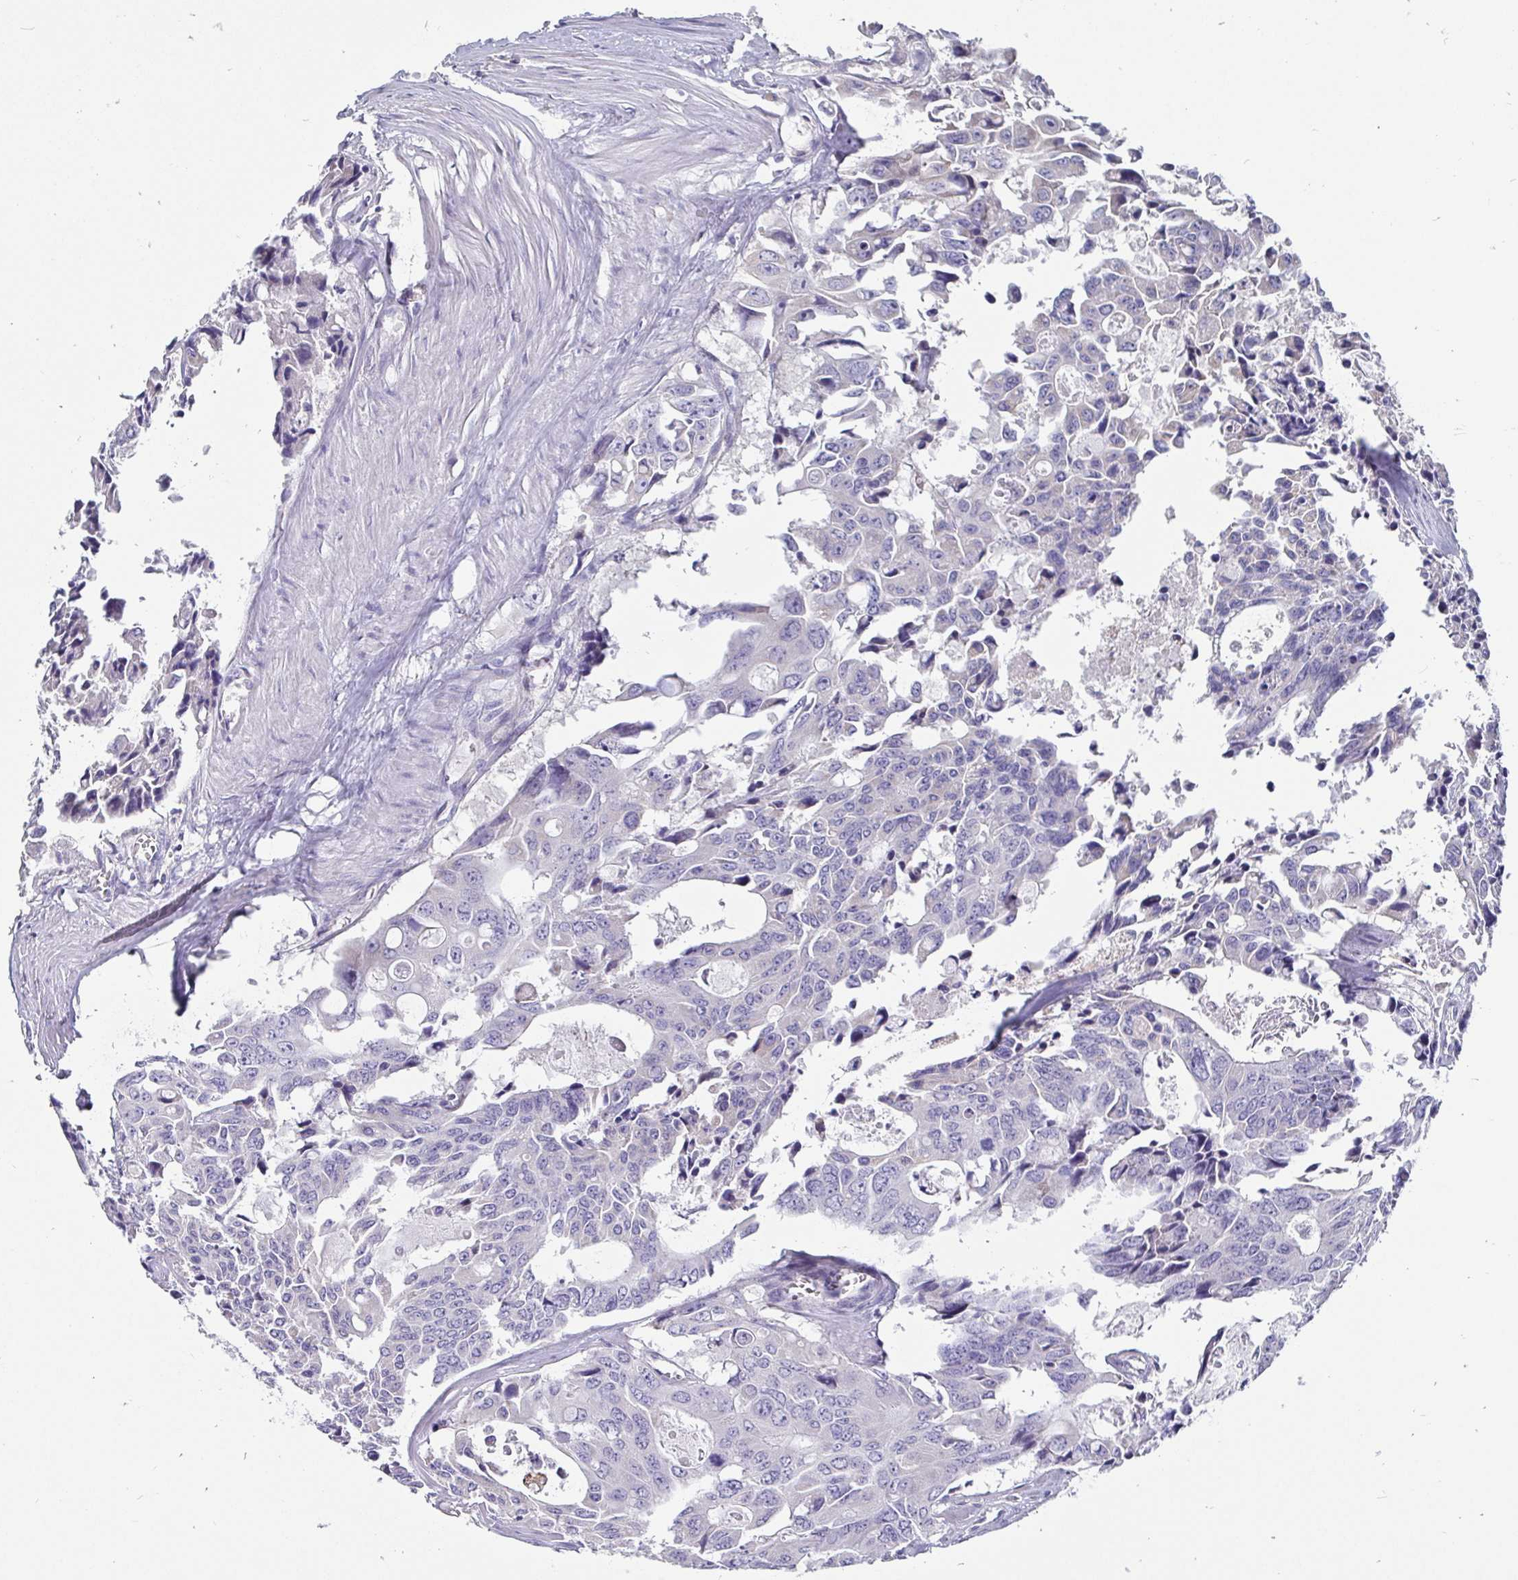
{"staining": {"intensity": "negative", "quantity": "none", "location": "none"}, "tissue": "colorectal cancer", "cell_type": "Tumor cells", "image_type": "cancer", "snomed": [{"axis": "morphology", "description": "Adenocarcinoma, NOS"}, {"axis": "topography", "description": "Rectum"}], "caption": "DAB (3,3'-diaminobenzidine) immunohistochemical staining of human colorectal adenocarcinoma exhibits no significant positivity in tumor cells.", "gene": "ADAMTS6", "patient": {"sex": "male", "age": 76}}